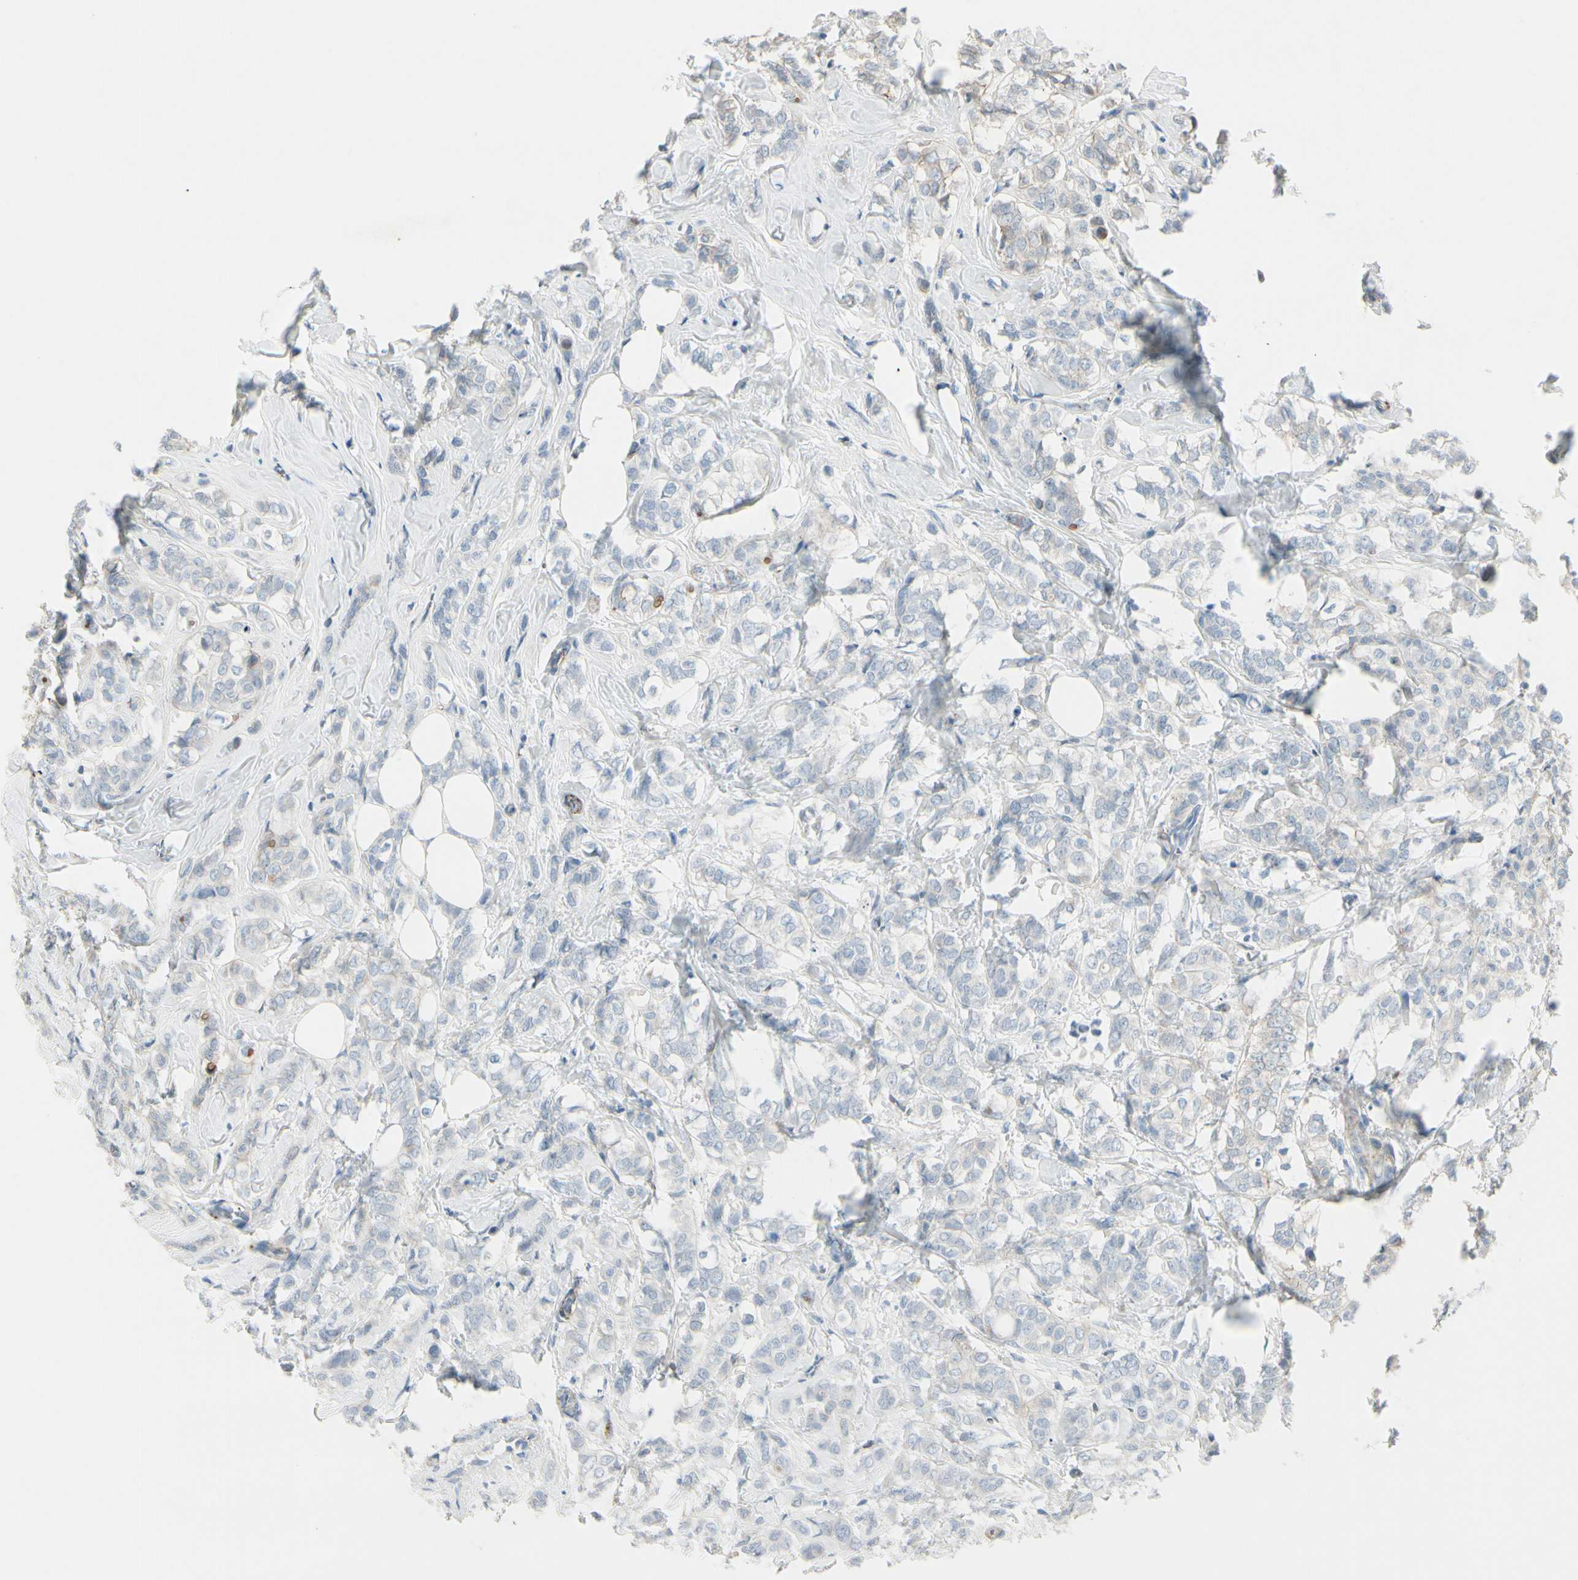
{"staining": {"intensity": "negative", "quantity": "none", "location": "none"}, "tissue": "breast cancer", "cell_type": "Tumor cells", "image_type": "cancer", "snomed": [{"axis": "morphology", "description": "Lobular carcinoma"}, {"axis": "topography", "description": "Breast"}], "caption": "Breast cancer (lobular carcinoma) was stained to show a protein in brown. There is no significant staining in tumor cells.", "gene": "CACNA2D1", "patient": {"sex": "female", "age": 60}}